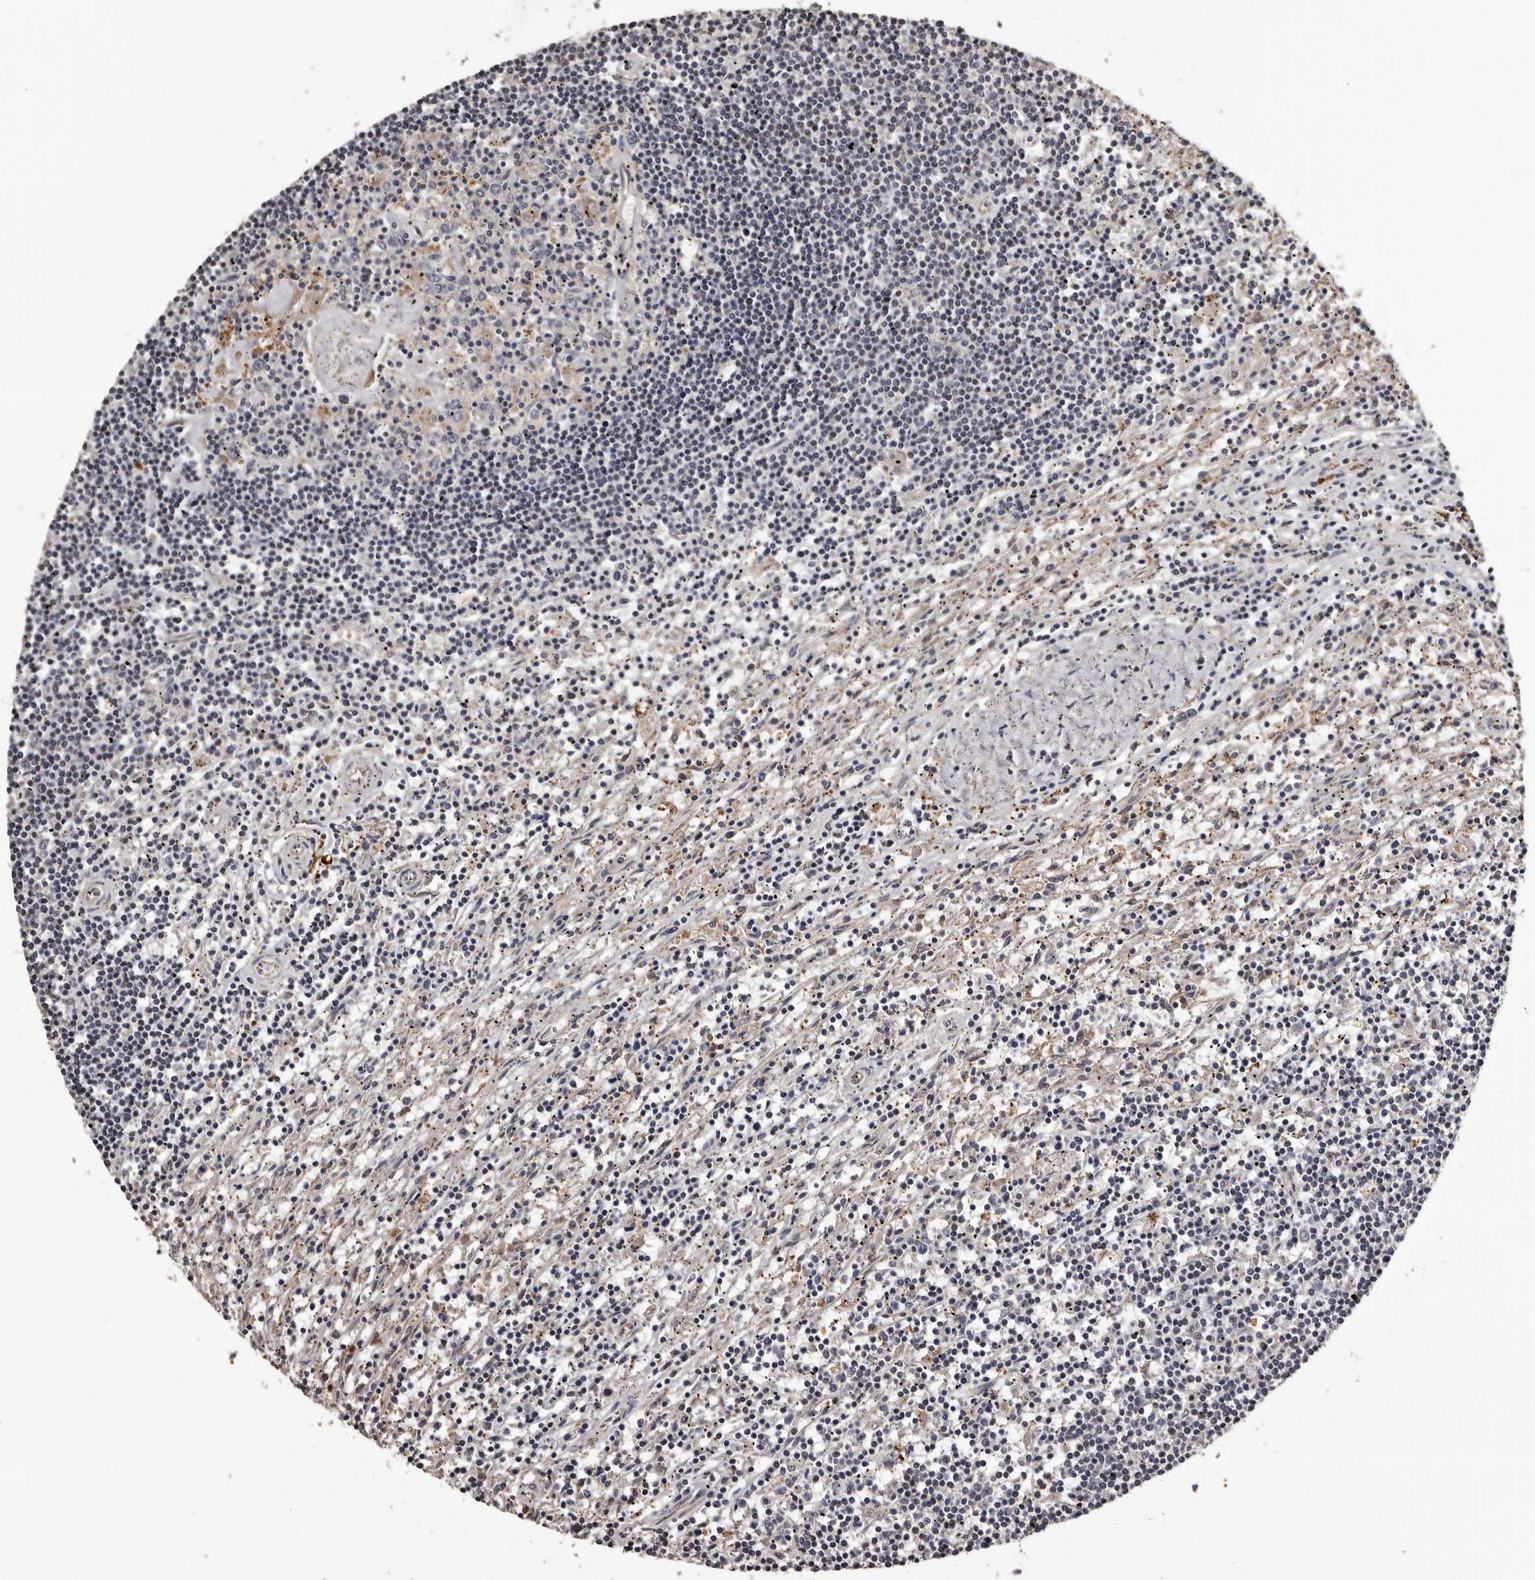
{"staining": {"intensity": "negative", "quantity": "none", "location": "none"}, "tissue": "lymphoma", "cell_type": "Tumor cells", "image_type": "cancer", "snomed": [{"axis": "morphology", "description": "Malignant lymphoma, non-Hodgkin's type, Low grade"}, {"axis": "topography", "description": "Spleen"}], "caption": "There is no significant positivity in tumor cells of malignant lymphoma, non-Hodgkin's type (low-grade). The staining is performed using DAB (3,3'-diaminobenzidine) brown chromogen with nuclei counter-stained in using hematoxylin.", "gene": "SERTAD4", "patient": {"sex": "male", "age": 76}}